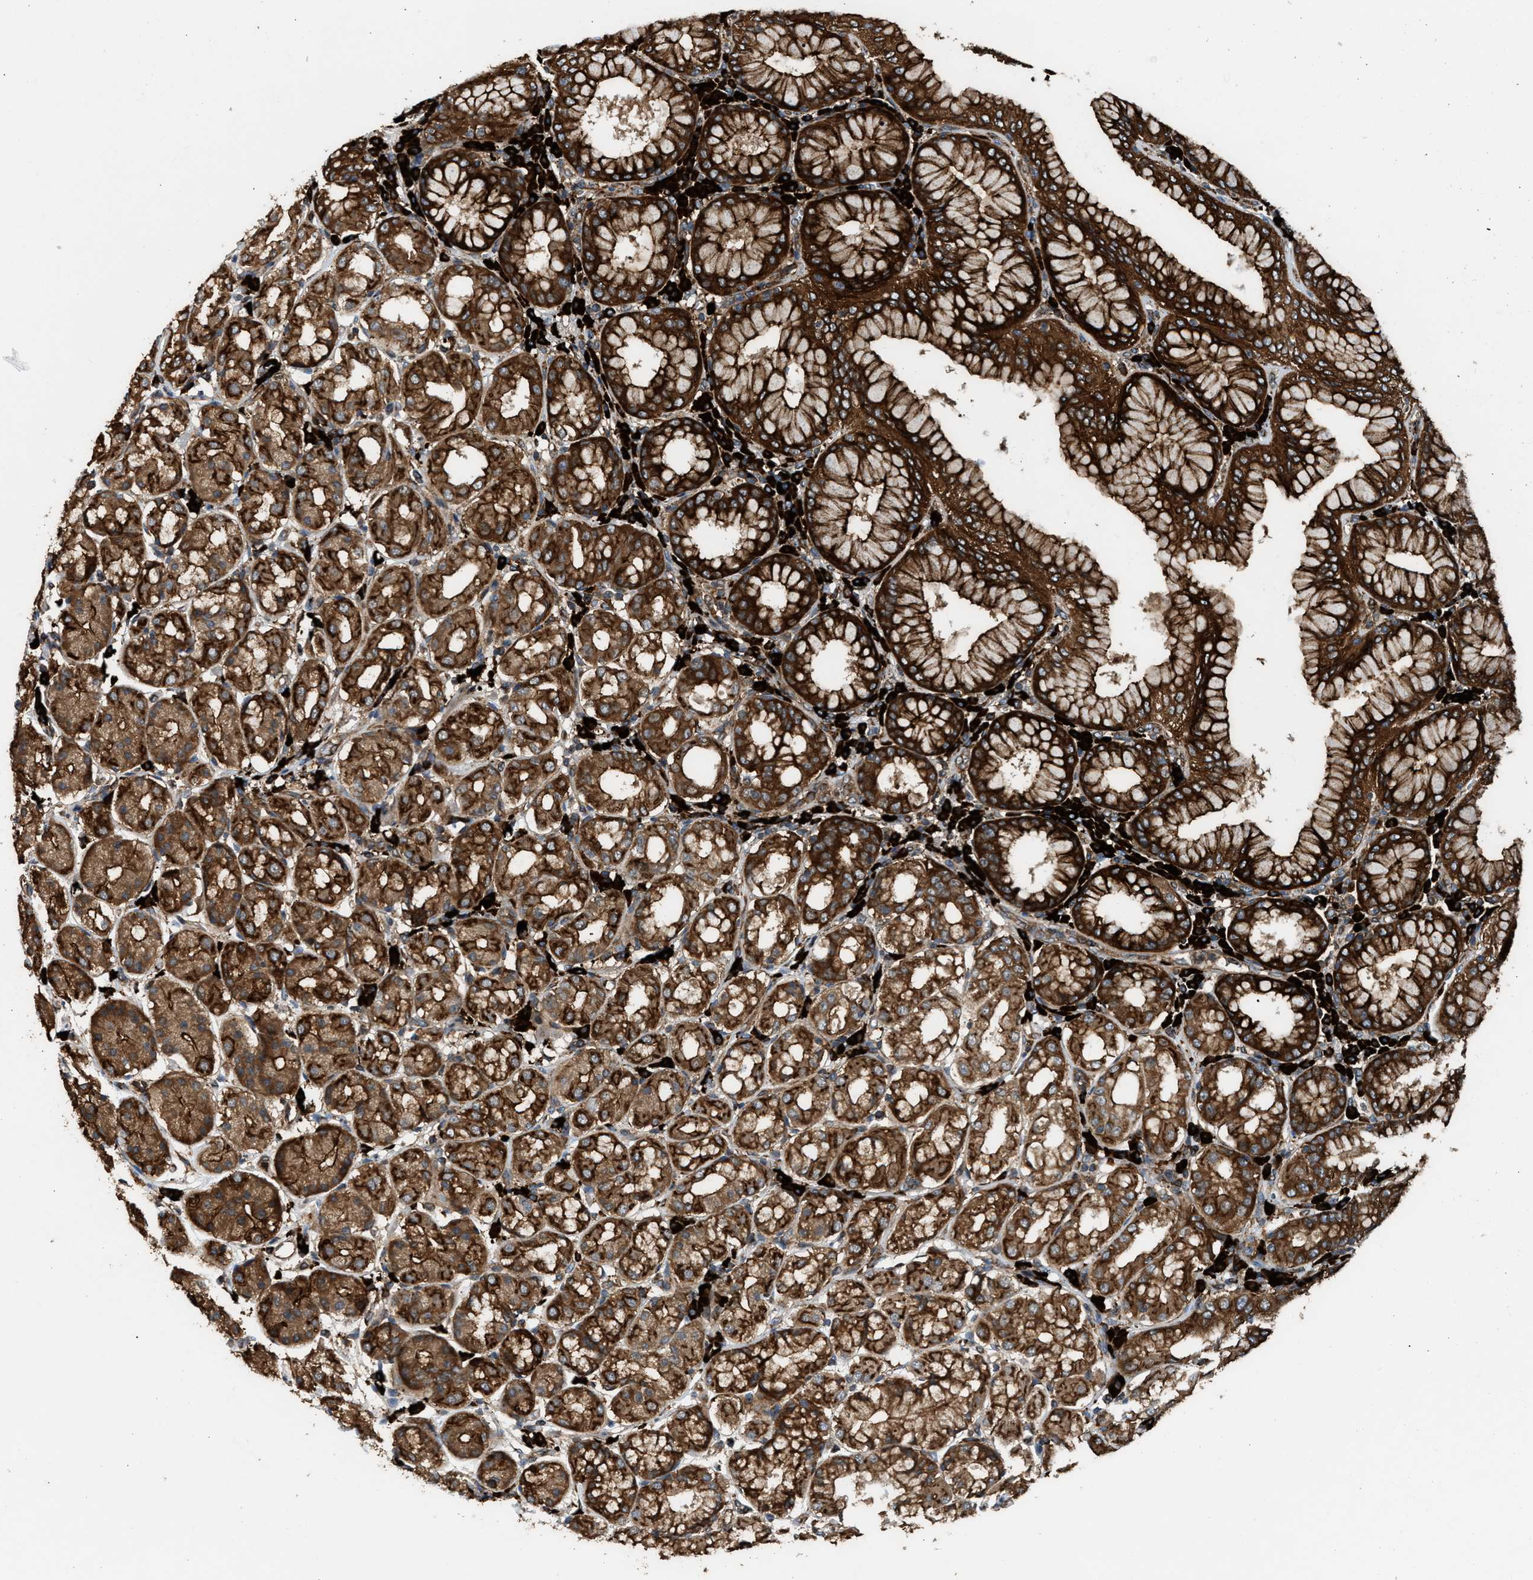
{"staining": {"intensity": "strong", "quantity": ">75%", "location": "cytoplasmic/membranous"}, "tissue": "stomach", "cell_type": "Glandular cells", "image_type": "normal", "snomed": [{"axis": "morphology", "description": "Normal tissue, NOS"}, {"axis": "topography", "description": "Stomach"}, {"axis": "topography", "description": "Stomach, lower"}], "caption": "A brown stain highlights strong cytoplasmic/membranous staining of a protein in glandular cells of benign stomach.", "gene": "BAIAP2L1", "patient": {"sex": "female", "age": 56}}